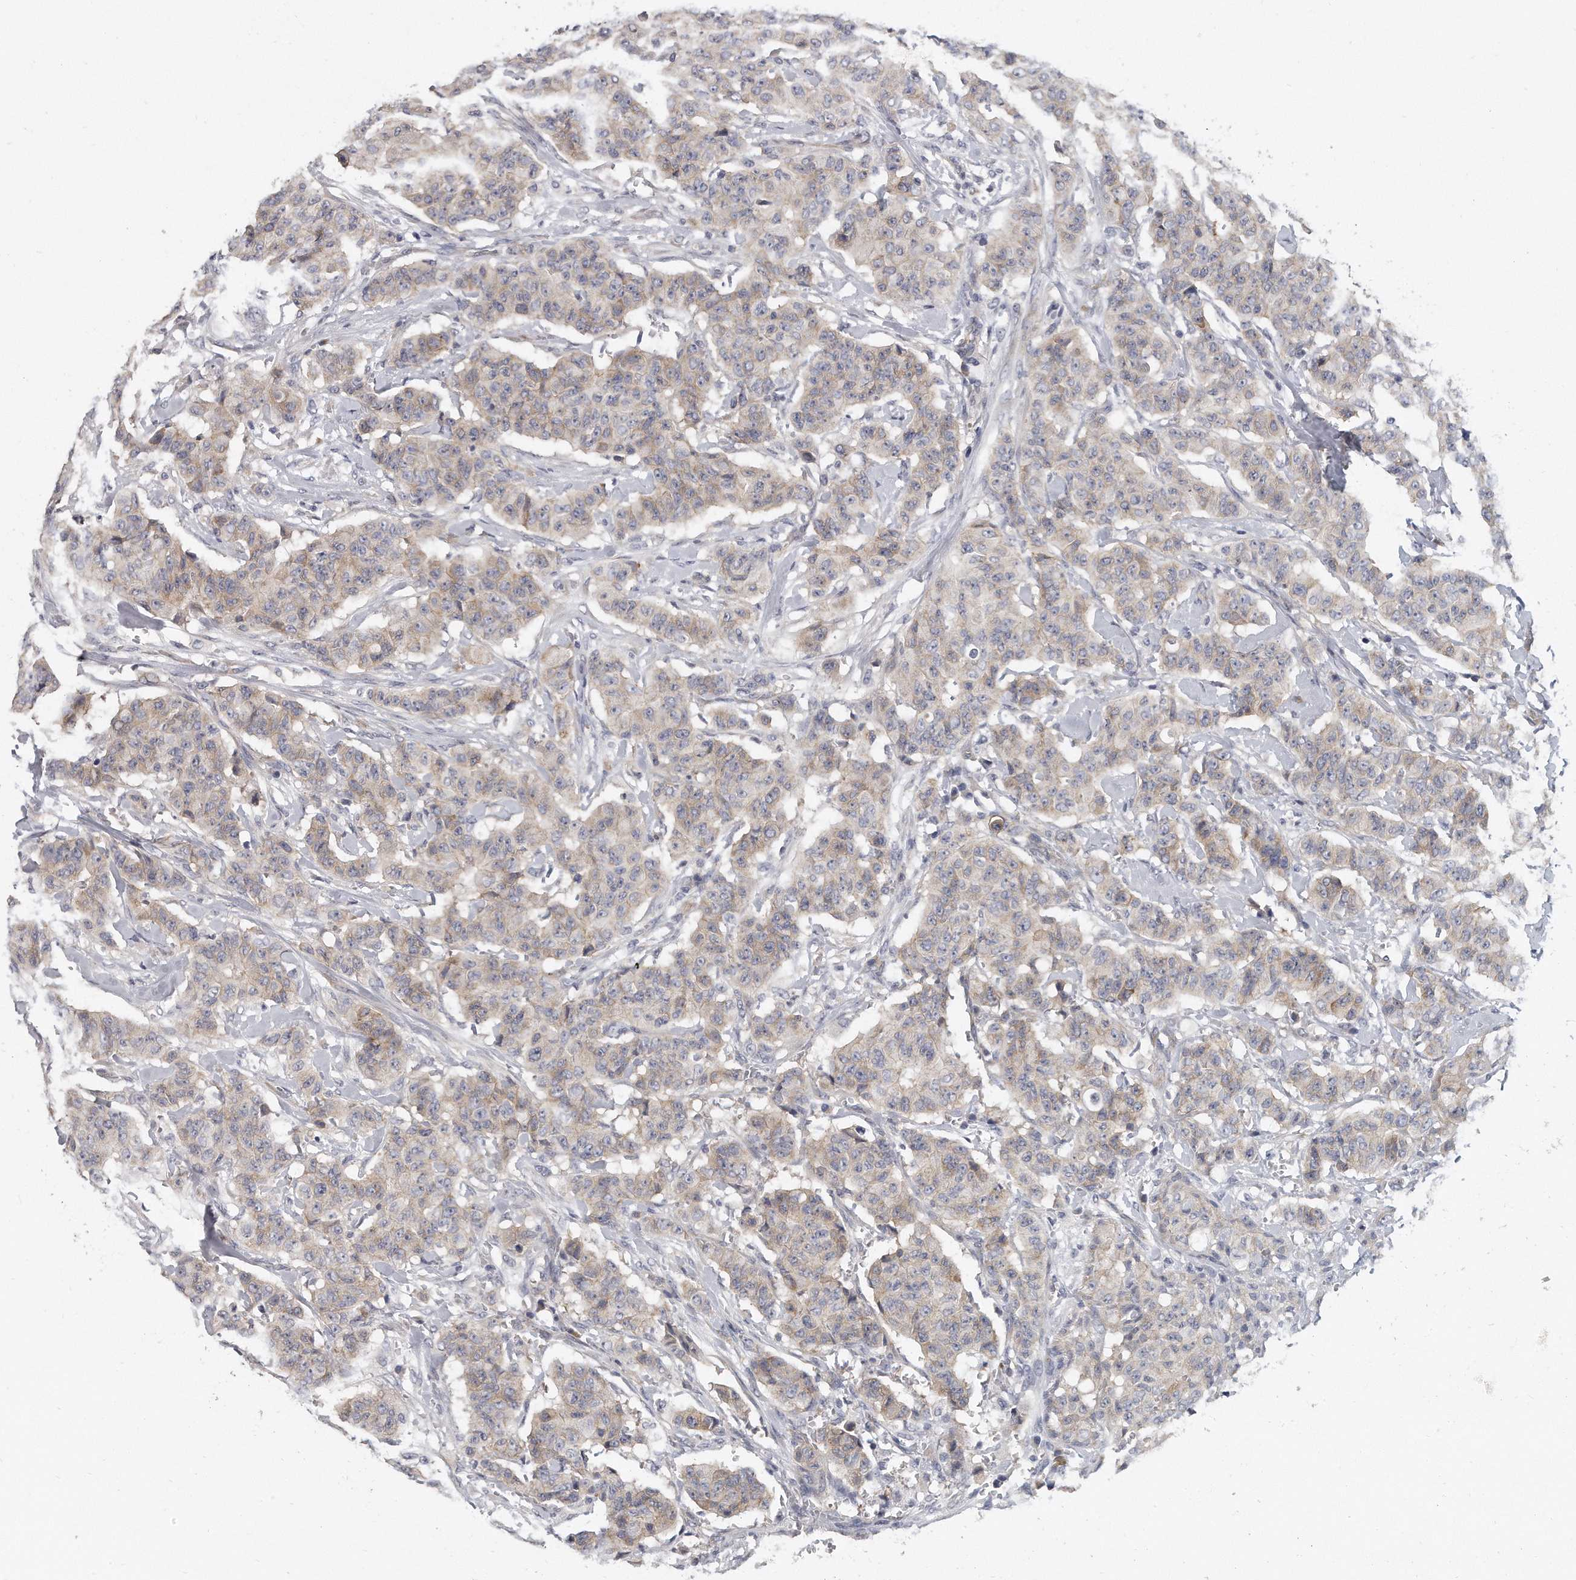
{"staining": {"intensity": "weak", "quantity": "25%-75%", "location": "cytoplasmic/membranous"}, "tissue": "breast cancer", "cell_type": "Tumor cells", "image_type": "cancer", "snomed": [{"axis": "morphology", "description": "Normal tissue, NOS"}, {"axis": "morphology", "description": "Duct carcinoma"}, {"axis": "topography", "description": "Breast"}], "caption": "IHC image of intraductal carcinoma (breast) stained for a protein (brown), which reveals low levels of weak cytoplasmic/membranous staining in approximately 25%-75% of tumor cells.", "gene": "PLEKHA6", "patient": {"sex": "female", "age": 40}}